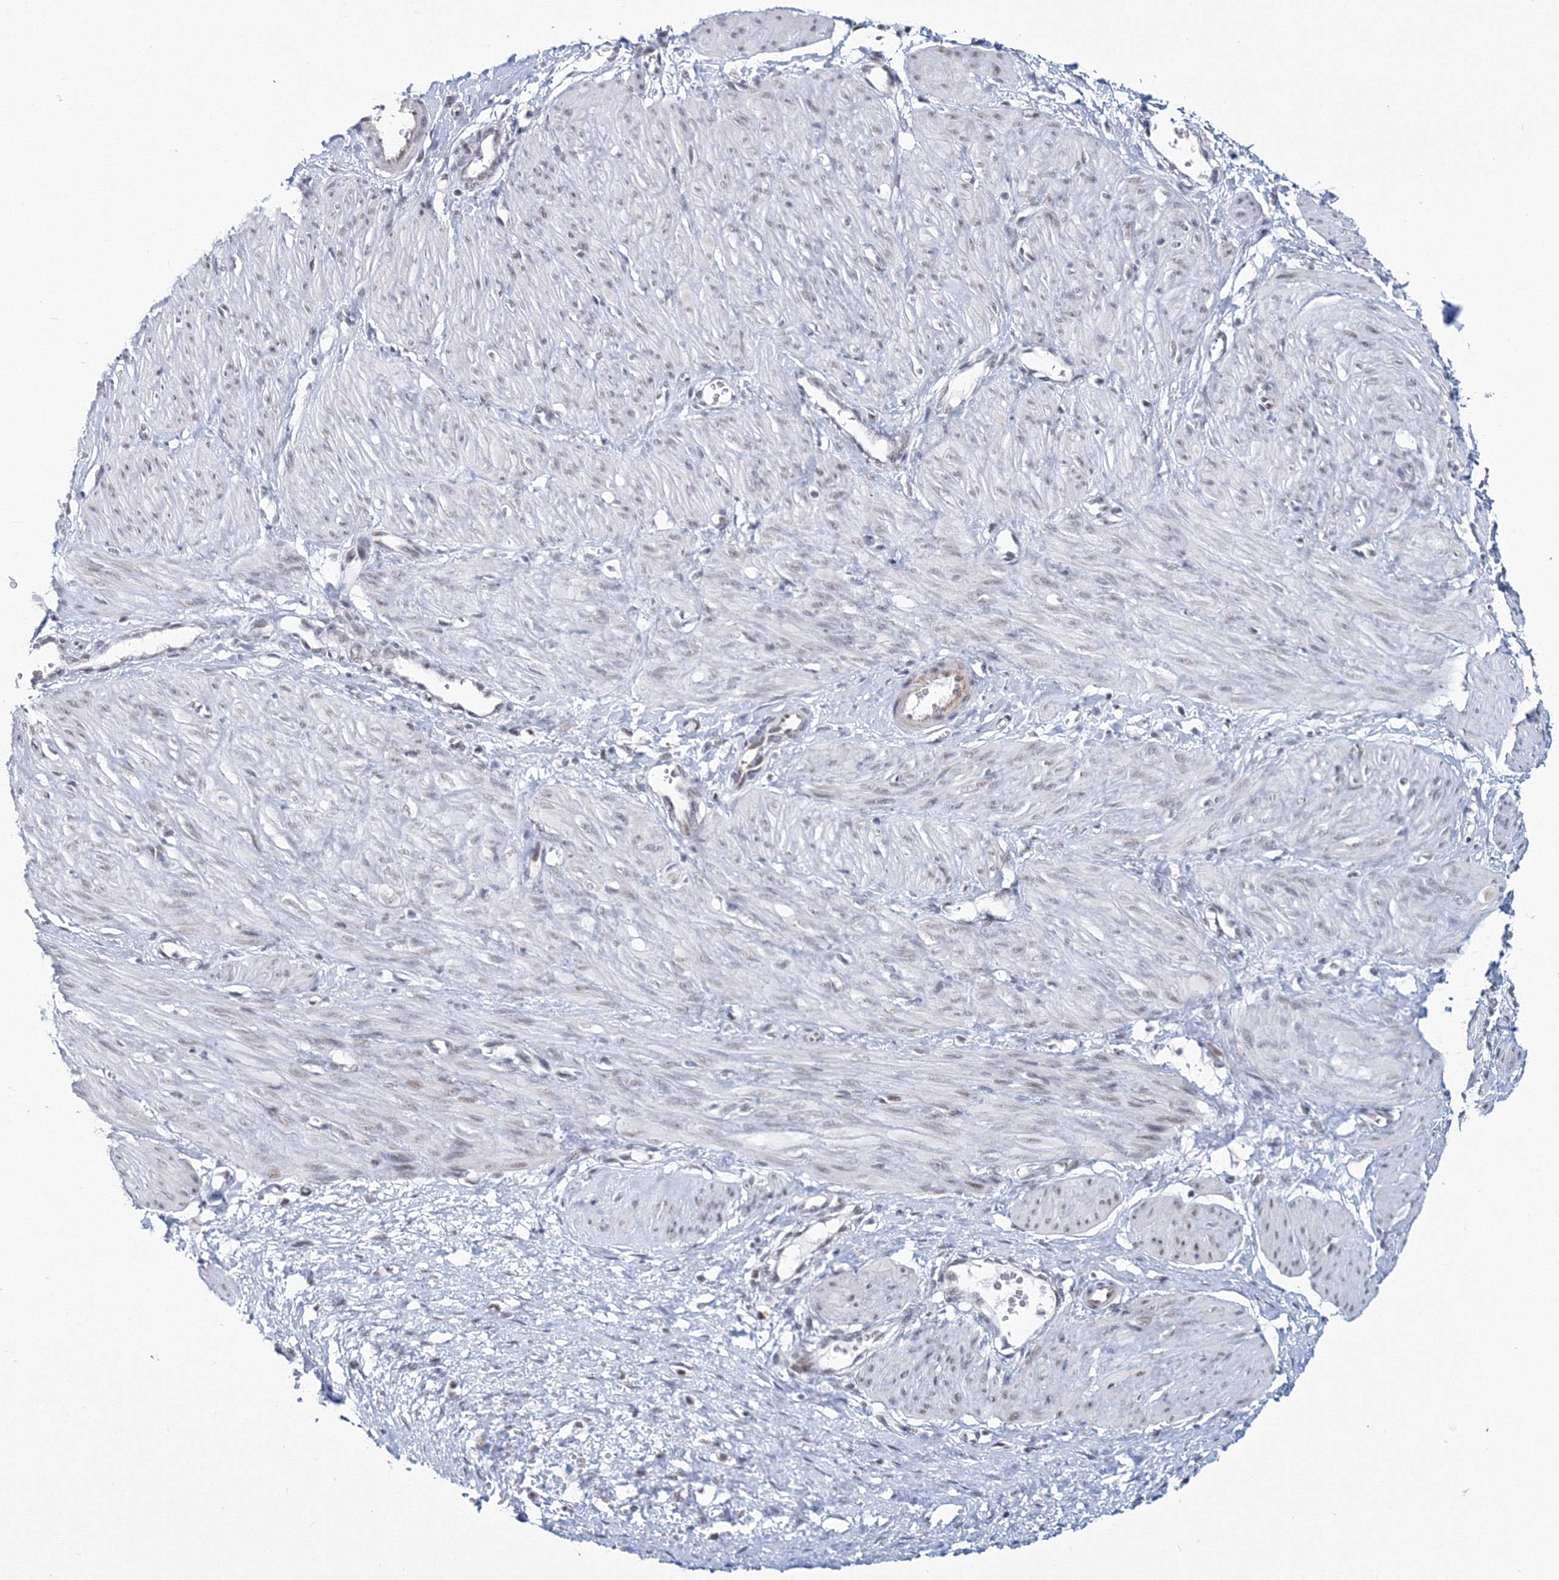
{"staining": {"intensity": "negative", "quantity": "none", "location": "none"}, "tissue": "smooth muscle", "cell_type": "Smooth muscle cells", "image_type": "normal", "snomed": [{"axis": "morphology", "description": "Normal tissue, NOS"}, {"axis": "topography", "description": "Endometrium"}], "caption": "This is a photomicrograph of immunohistochemistry (IHC) staining of unremarkable smooth muscle, which shows no expression in smooth muscle cells.", "gene": "SF3B6", "patient": {"sex": "female", "age": 33}}